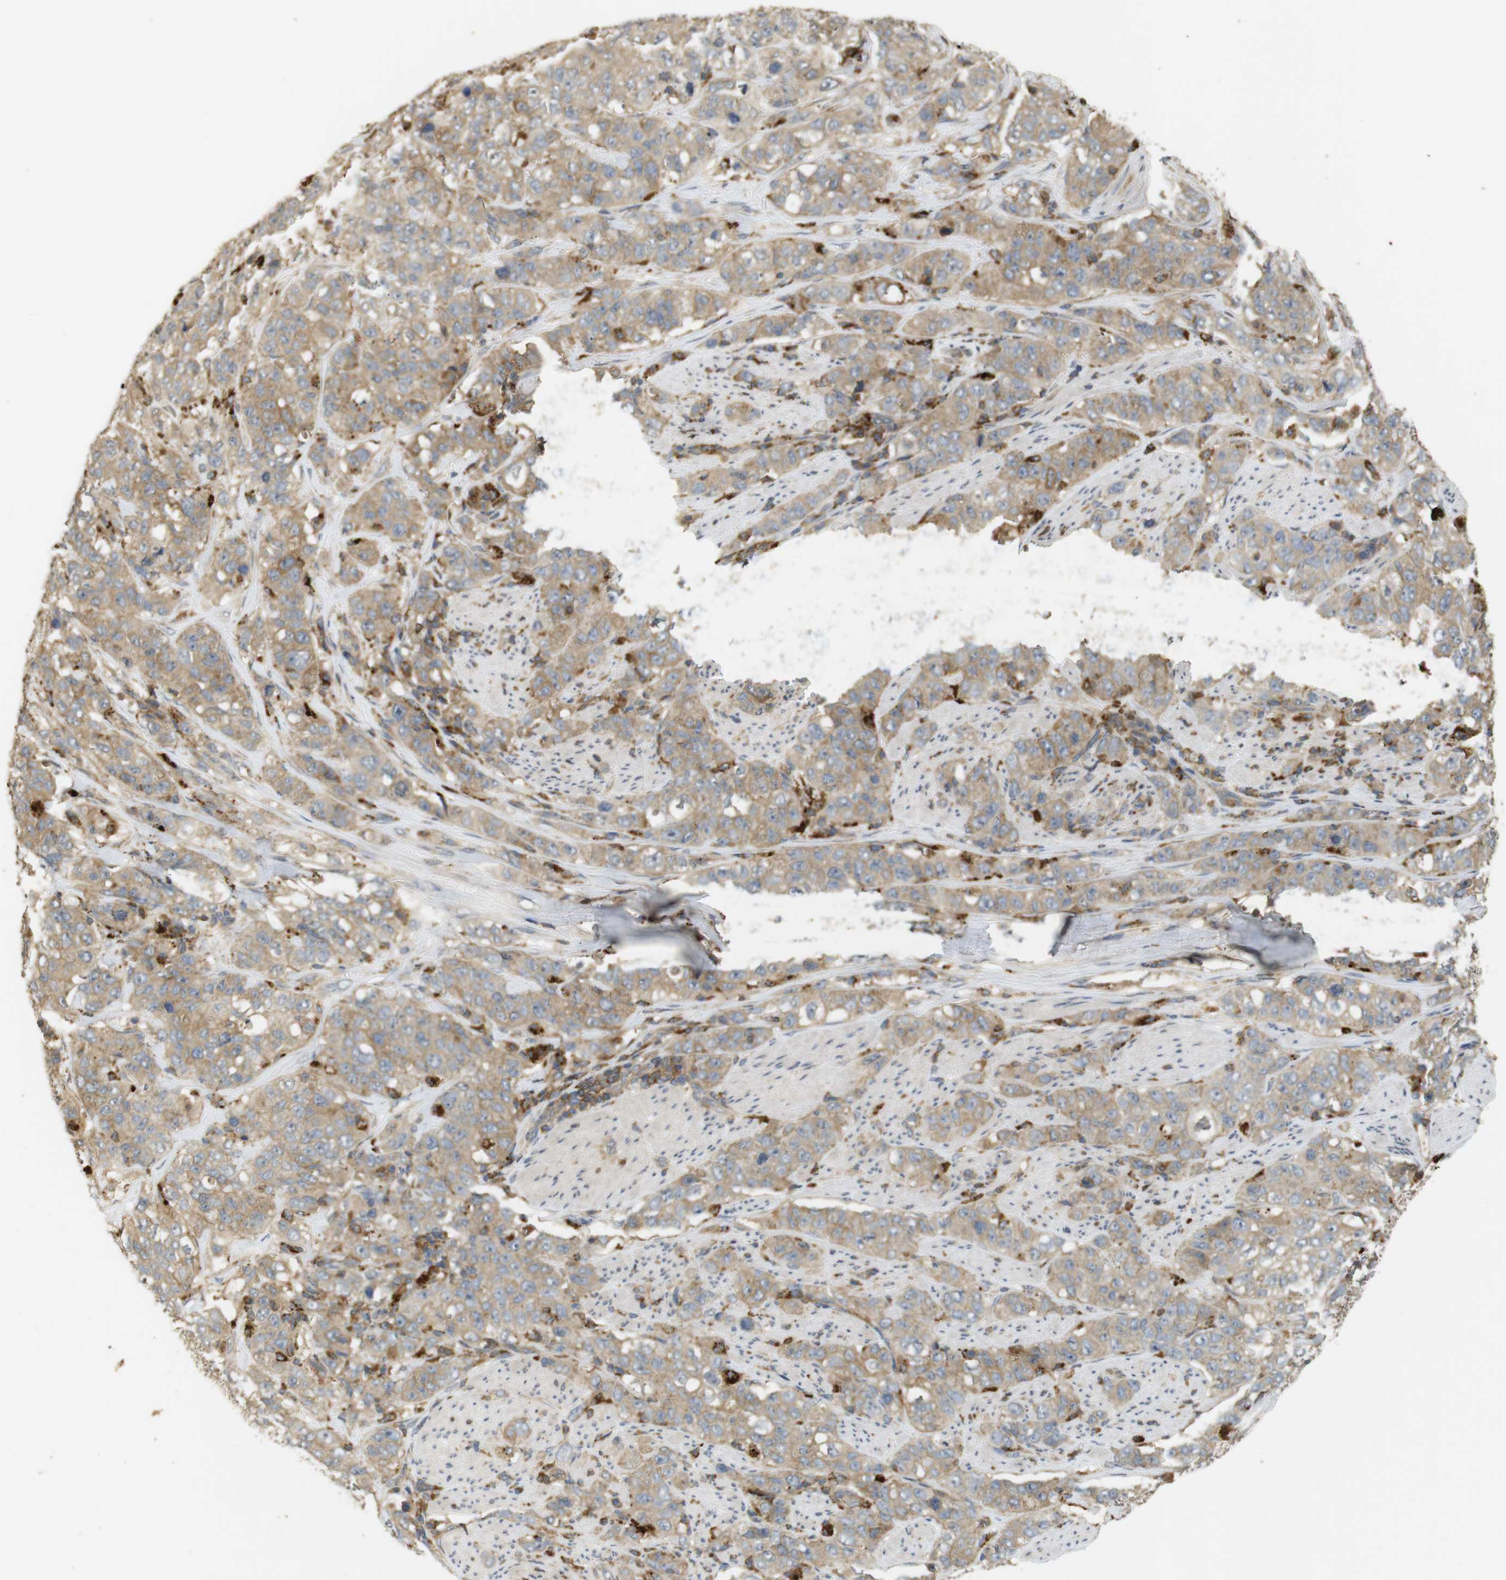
{"staining": {"intensity": "moderate", "quantity": ">75%", "location": "cytoplasmic/membranous"}, "tissue": "stomach cancer", "cell_type": "Tumor cells", "image_type": "cancer", "snomed": [{"axis": "morphology", "description": "Adenocarcinoma, NOS"}, {"axis": "topography", "description": "Stomach"}], "caption": "Protein expression analysis of human stomach cancer (adenocarcinoma) reveals moderate cytoplasmic/membranous staining in approximately >75% of tumor cells.", "gene": "KSR1", "patient": {"sex": "male", "age": 48}}